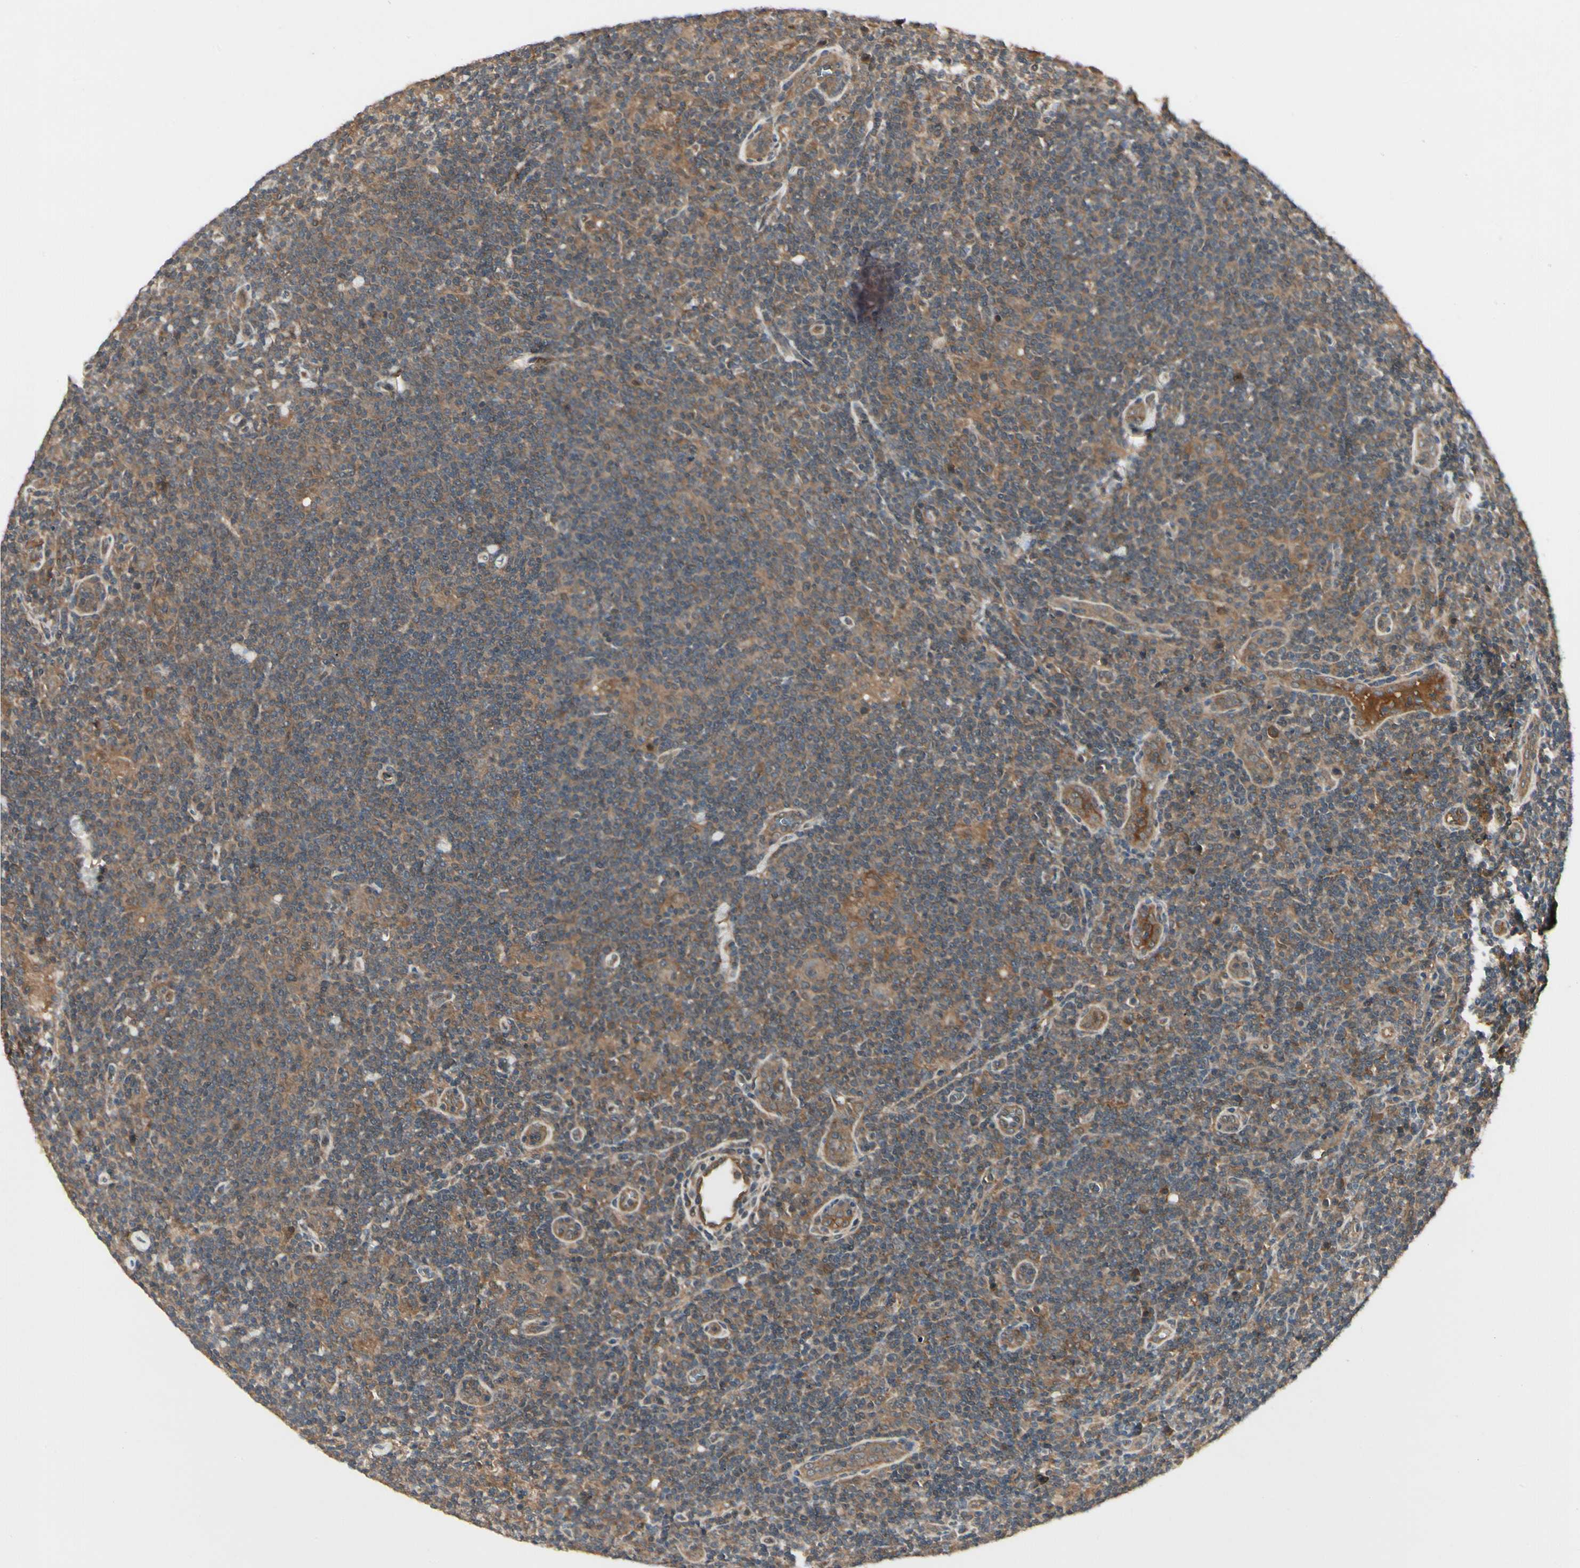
{"staining": {"intensity": "moderate", "quantity": ">75%", "location": "cytoplasmic/membranous"}, "tissue": "lymphoma", "cell_type": "Tumor cells", "image_type": "cancer", "snomed": [{"axis": "morphology", "description": "Hodgkin's disease, NOS"}, {"axis": "topography", "description": "Lymph node"}], "caption": "This photomicrograph displays lymphoma stained with immunohistochemistry to label a protein in brown. The cytoplasmic/membranous of tumor cells show moderate positivity for the protein. Nuclei are counter-stained blue.", "gene": "RNF14", "patient": {"sex": "female", "age": 57}}